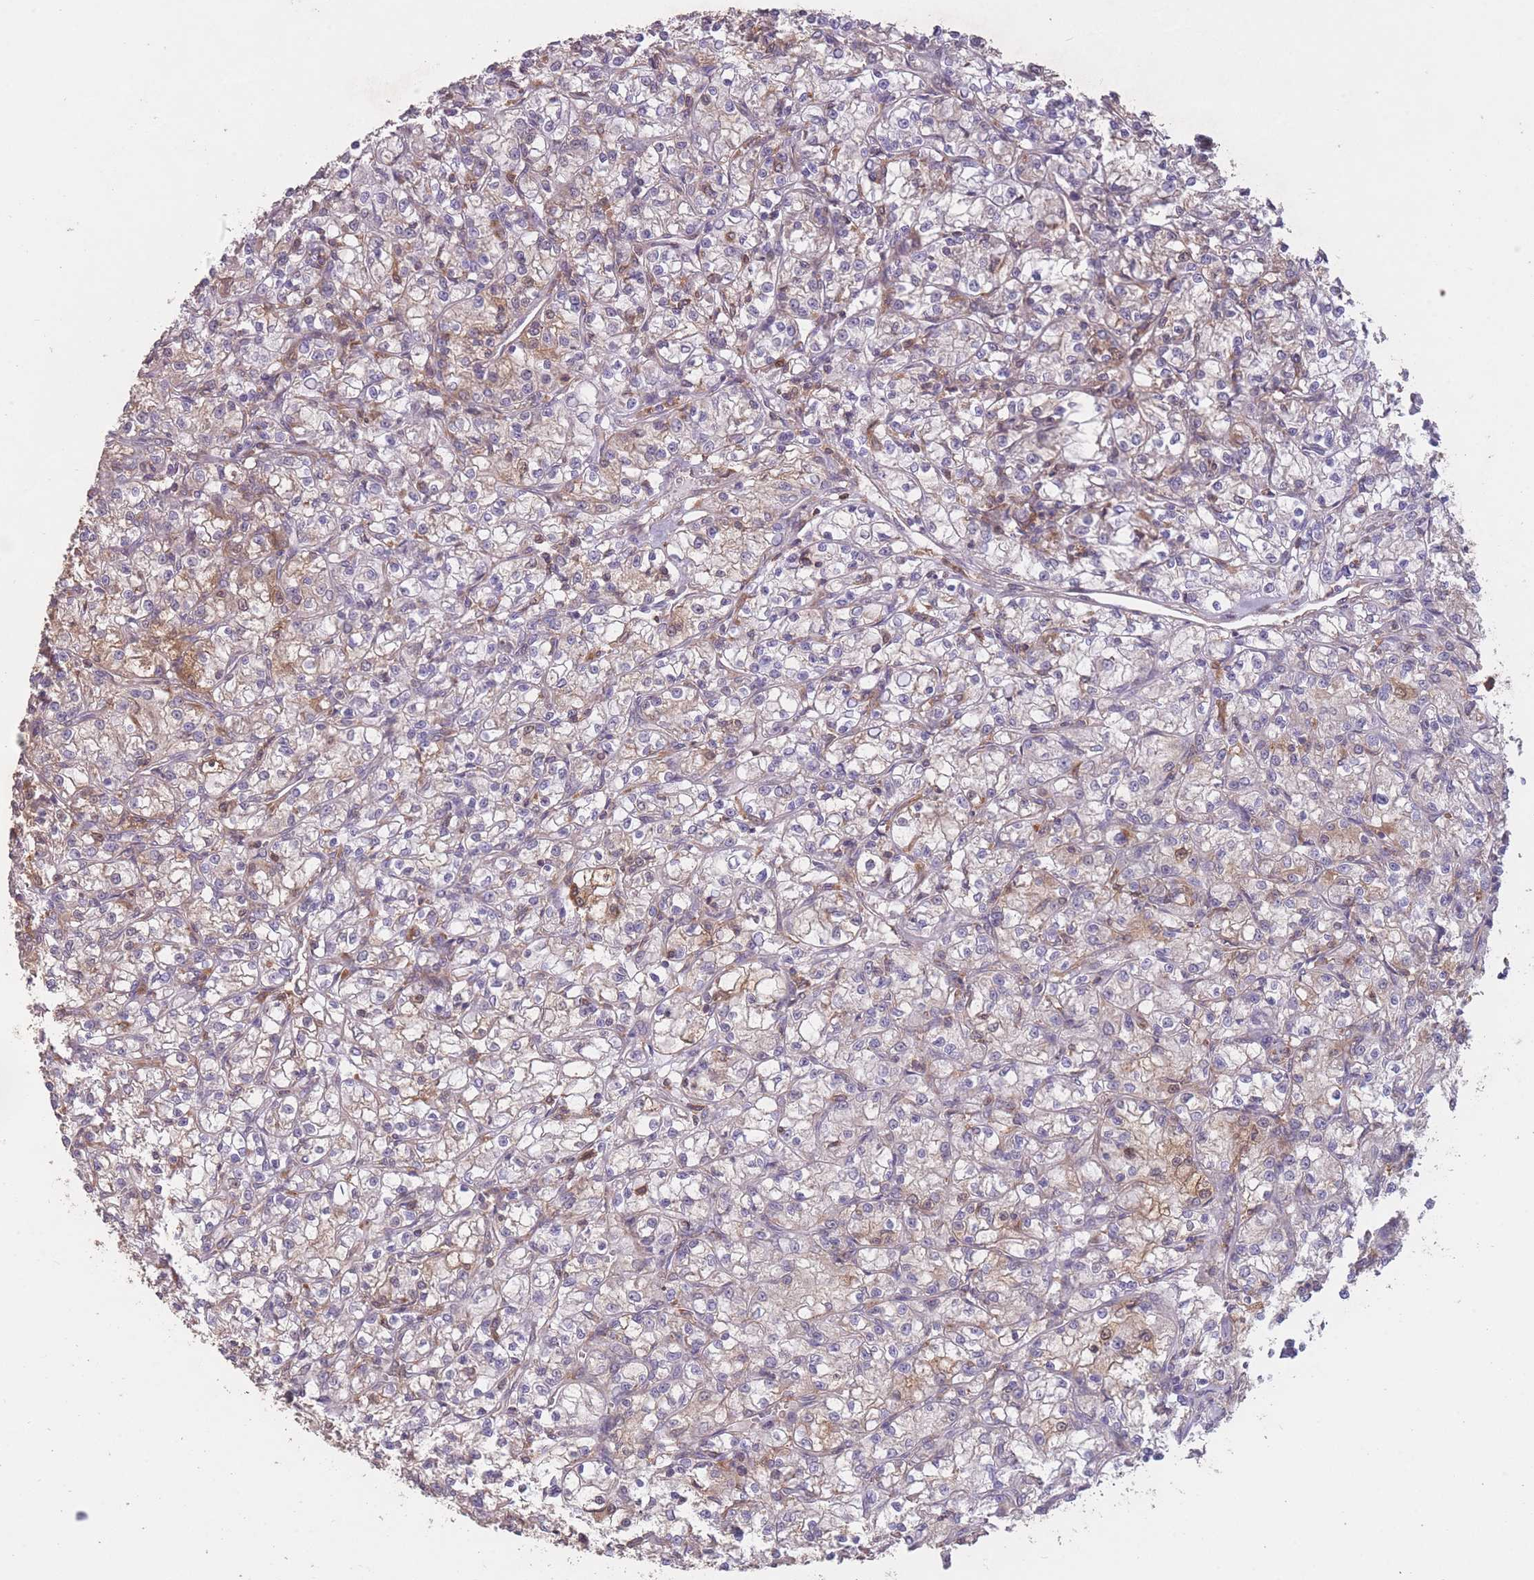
{"staining": {"intensity": "moderate", "quantity": "<25%", "location": "cytoplasmic/membranous"}, "tissue": "renal cancer", "cell_type": "Tumor cells", "image_type": "cancer", "snomed": [{"axis": "morphology", "description": "Adenocarcinoma, NOS"}, {"axis": "topography", "description": "Kidney"}], "caption": "IHC staining of adenocarcinoma (renal), which demonstrates low levels of moderate cytoplasmic/membranous positivity in about <25% of tumor cells indicating moderate cytoplasmic/membranous protein positivity. The staining was performed using DAB (3,3'-diaminobenzidine) (brown) for protein detection and nuclei were counterstained in hematoxylin (blue).", "gene": "GMIP", "patient": {"sex": "female", "age": 59}}